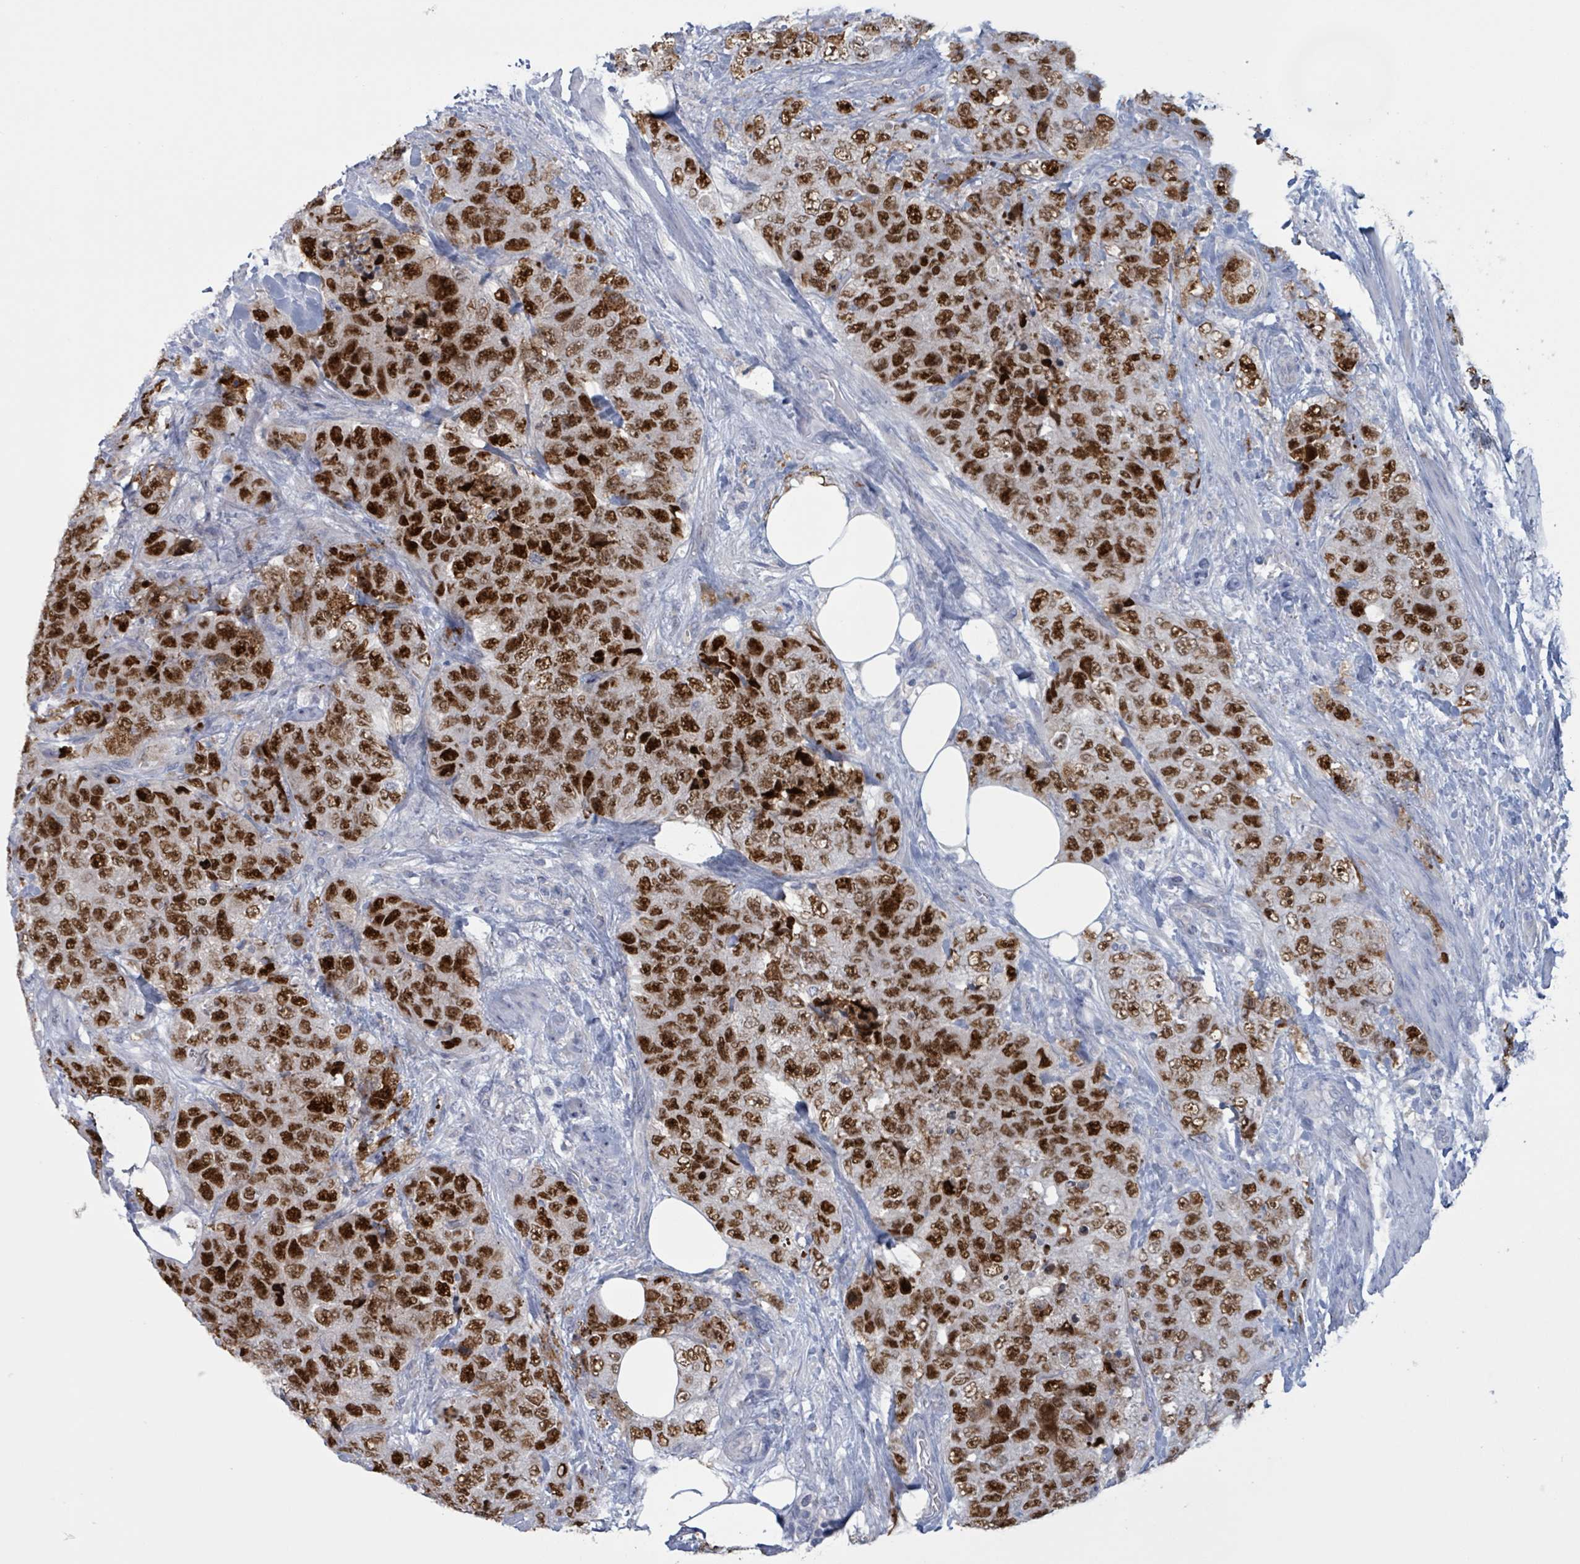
{"staining": {"intensity": "strong", "quantity": ">75%", "location": "nuclear"}, "tissue": "urothelial cancer", "cell_type": "Tumor cells", "image_type": "cancer", "snomed": [{"axis": "morphology", "description": "Urothelial carcinoma, High grade"}, {"axis": "topography", "description": "Urinary bladder"}], "caption": "Strong nuclear expression is present in approximately >75% of tumor cells in urothelial cancer.", "gene": "CT45A5", "patient": {"sex": "female", "age": 78}}